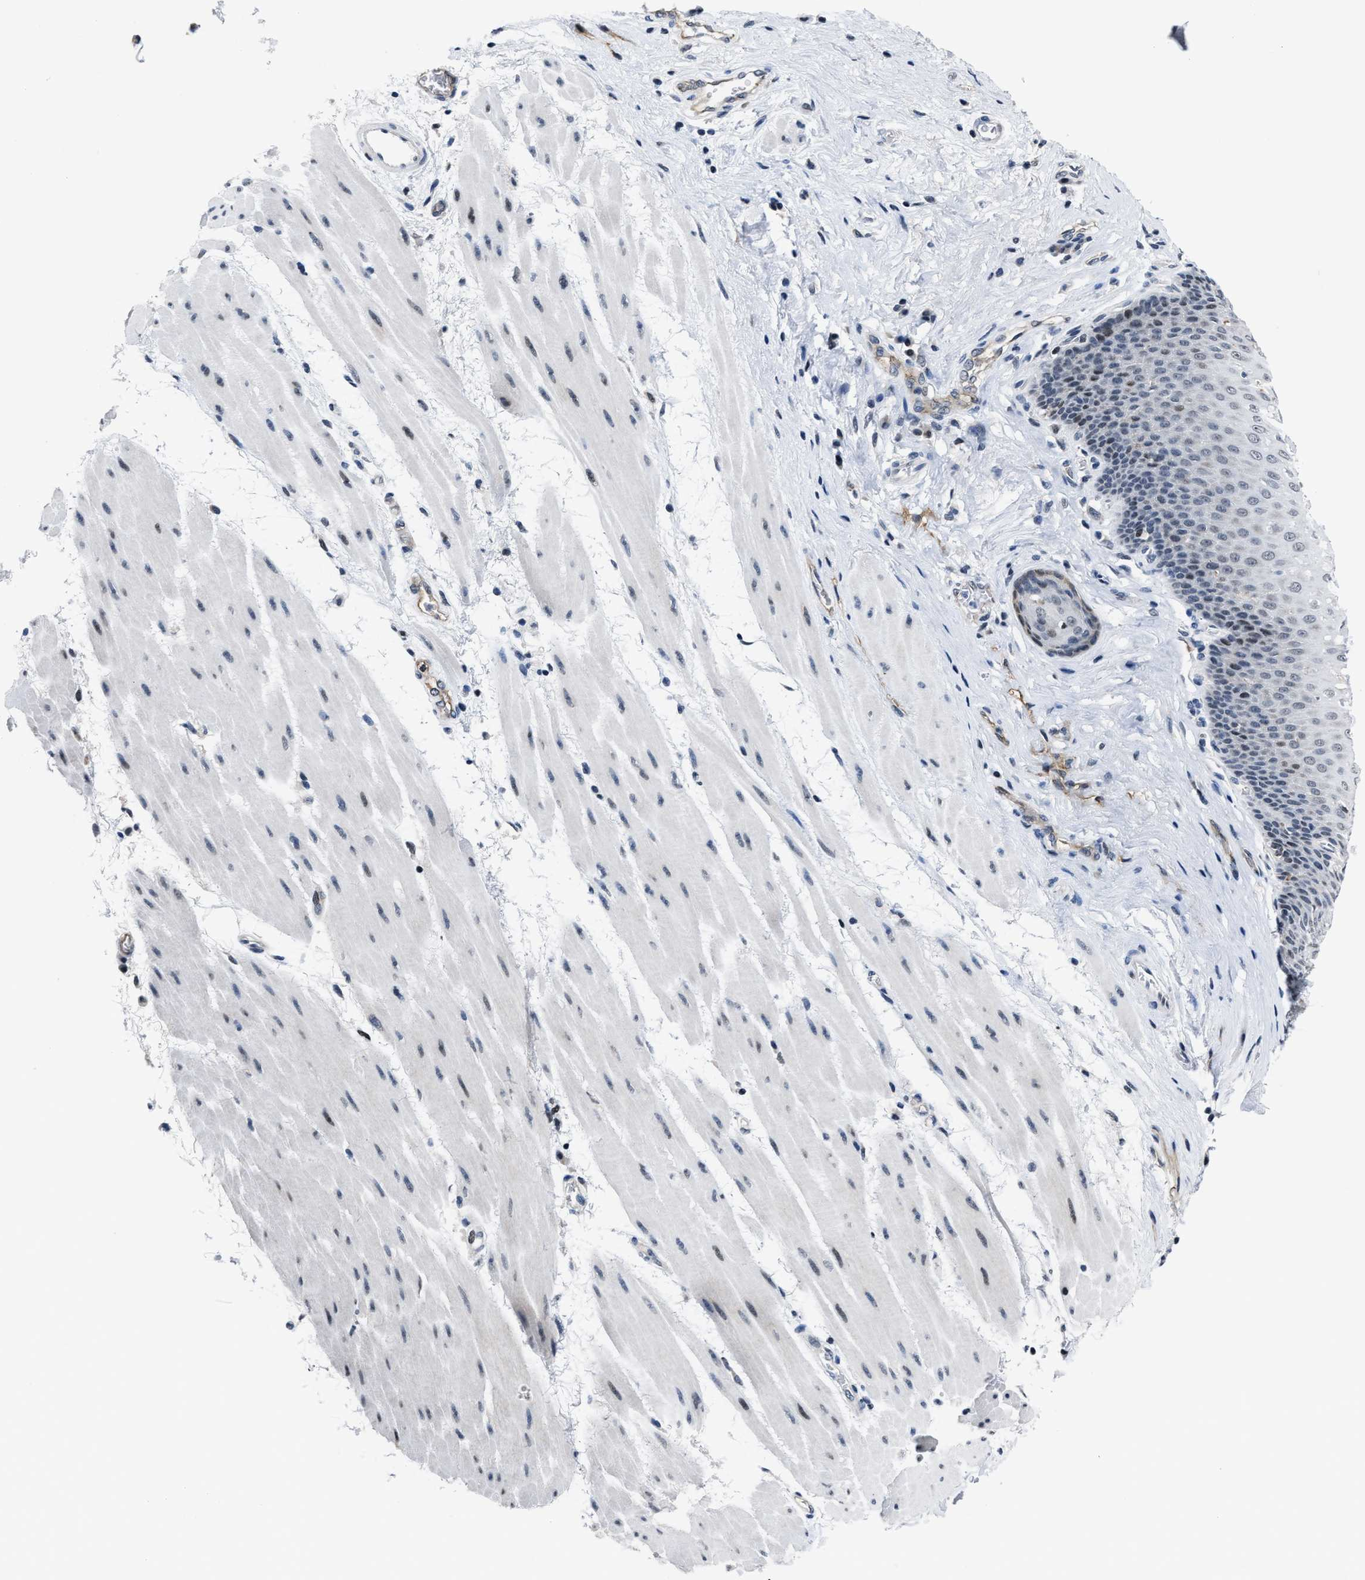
{"staining": {"intensity": "weak", "quantity": "<25%", "location": "cytoplasmic/membranous,nuclear"}, "tissue": "esophagus", "cell_type": "Squamous epithelial cells", "image_type": "normal", "snomed": [{"axis": "morphology", "description": "Normal tissue, NOS"}, {"axis": "topography", "description": "Esophagus"}], "caption": "Human esophagus stained for a protein using immunohistochemistry (IHC) exhibits no staining in squamous epithelial cells.", "gene": "MARCKSL1", "patient": {"sex": "male", "age": 48}}